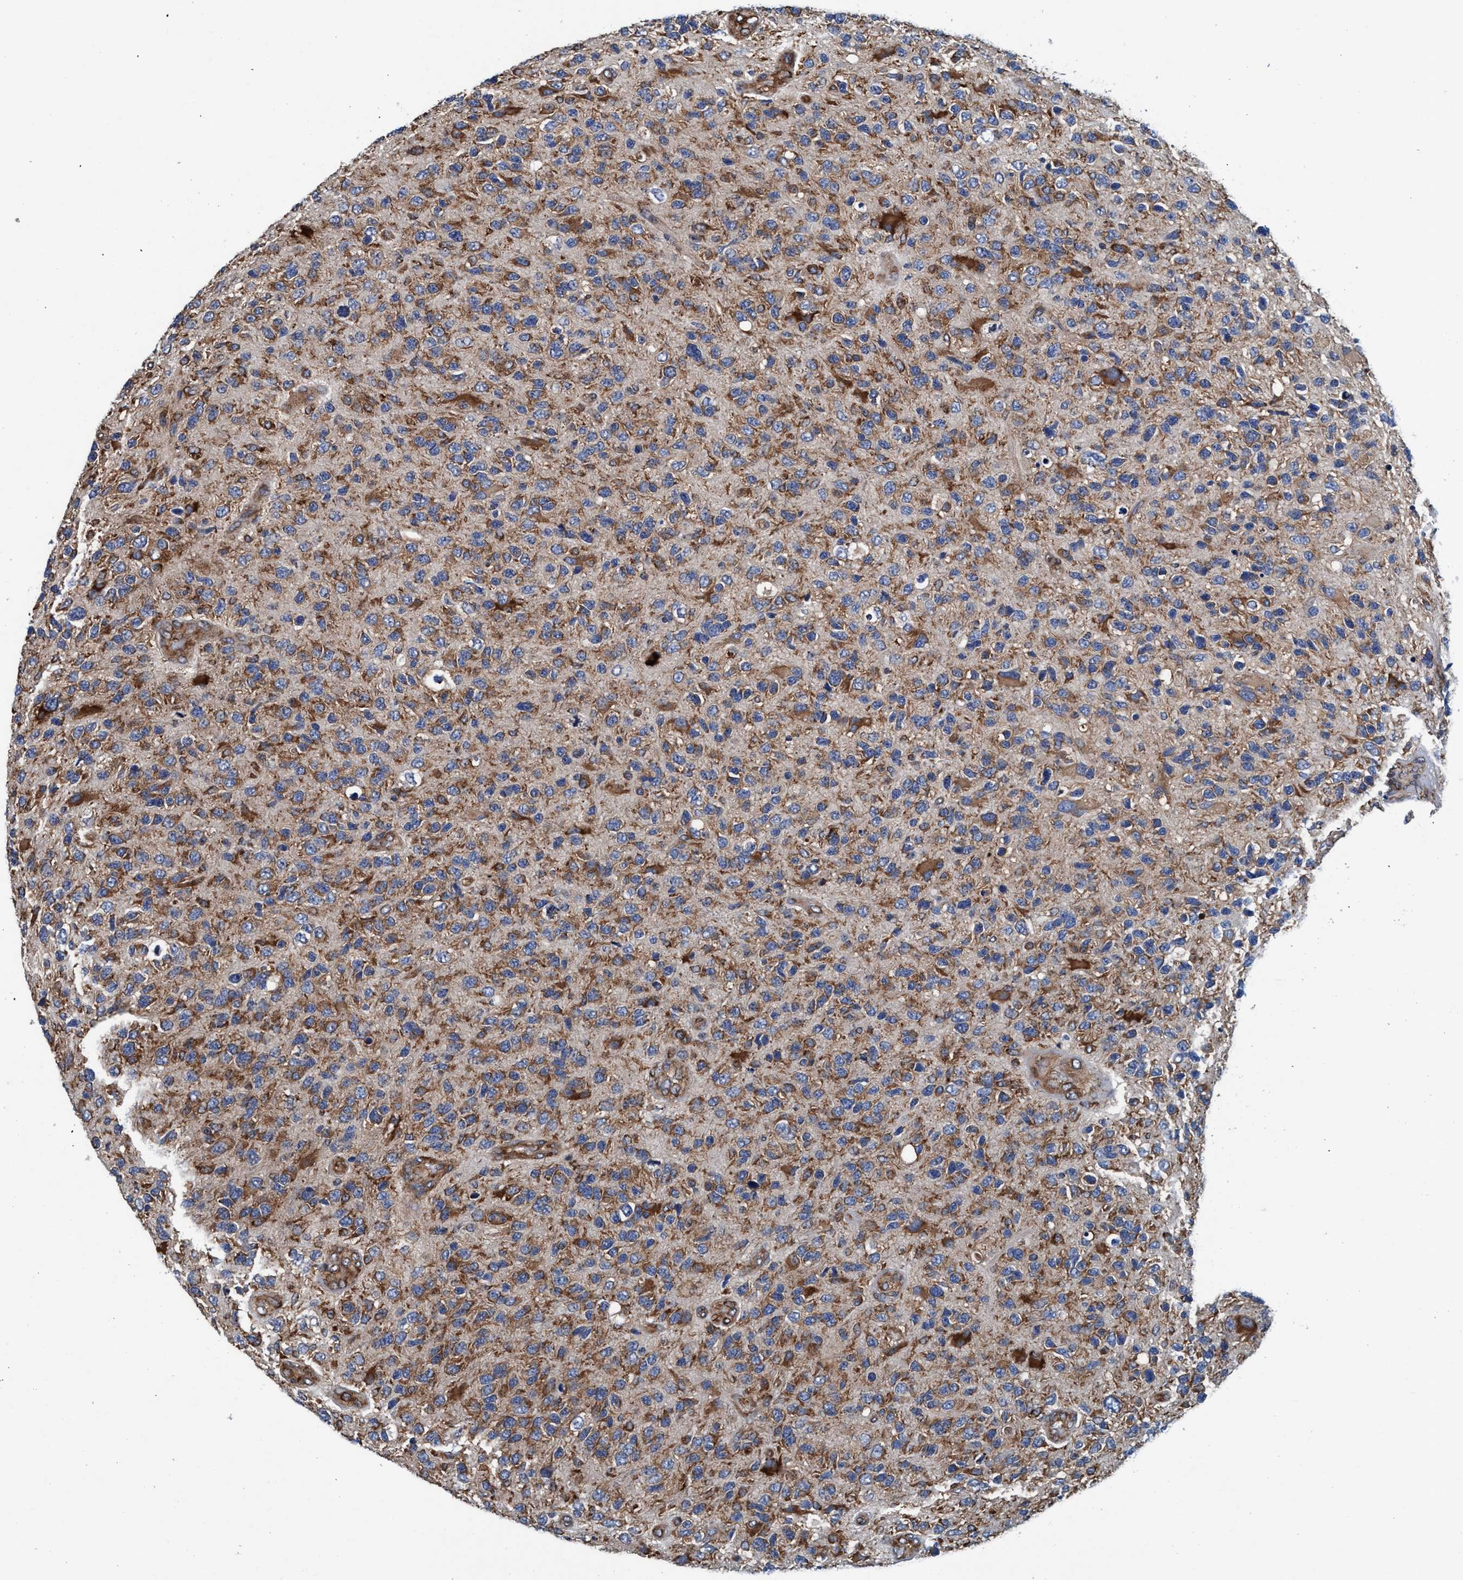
{"staining": {"intensity": "weak", "quantity": ">75%", "location": "cytoplasmic/membranous"}, "tissue": "glioma", "cell_type": "Tumor cells", "image_type": "cancer", "snomed": [{"axis": "morphology", "description": "Glioma, malignant, High grade"}, {"axis": "topography", "description": "Brain"}], "caption": "Protein expression analysis of high-grade glioma (malignant) demonstrates weak cytoplasmic/membranous expression in approximately >75% of tumor cells.", "gene": "ENDOG", "patient": {"sex": "female", "age": 58}}